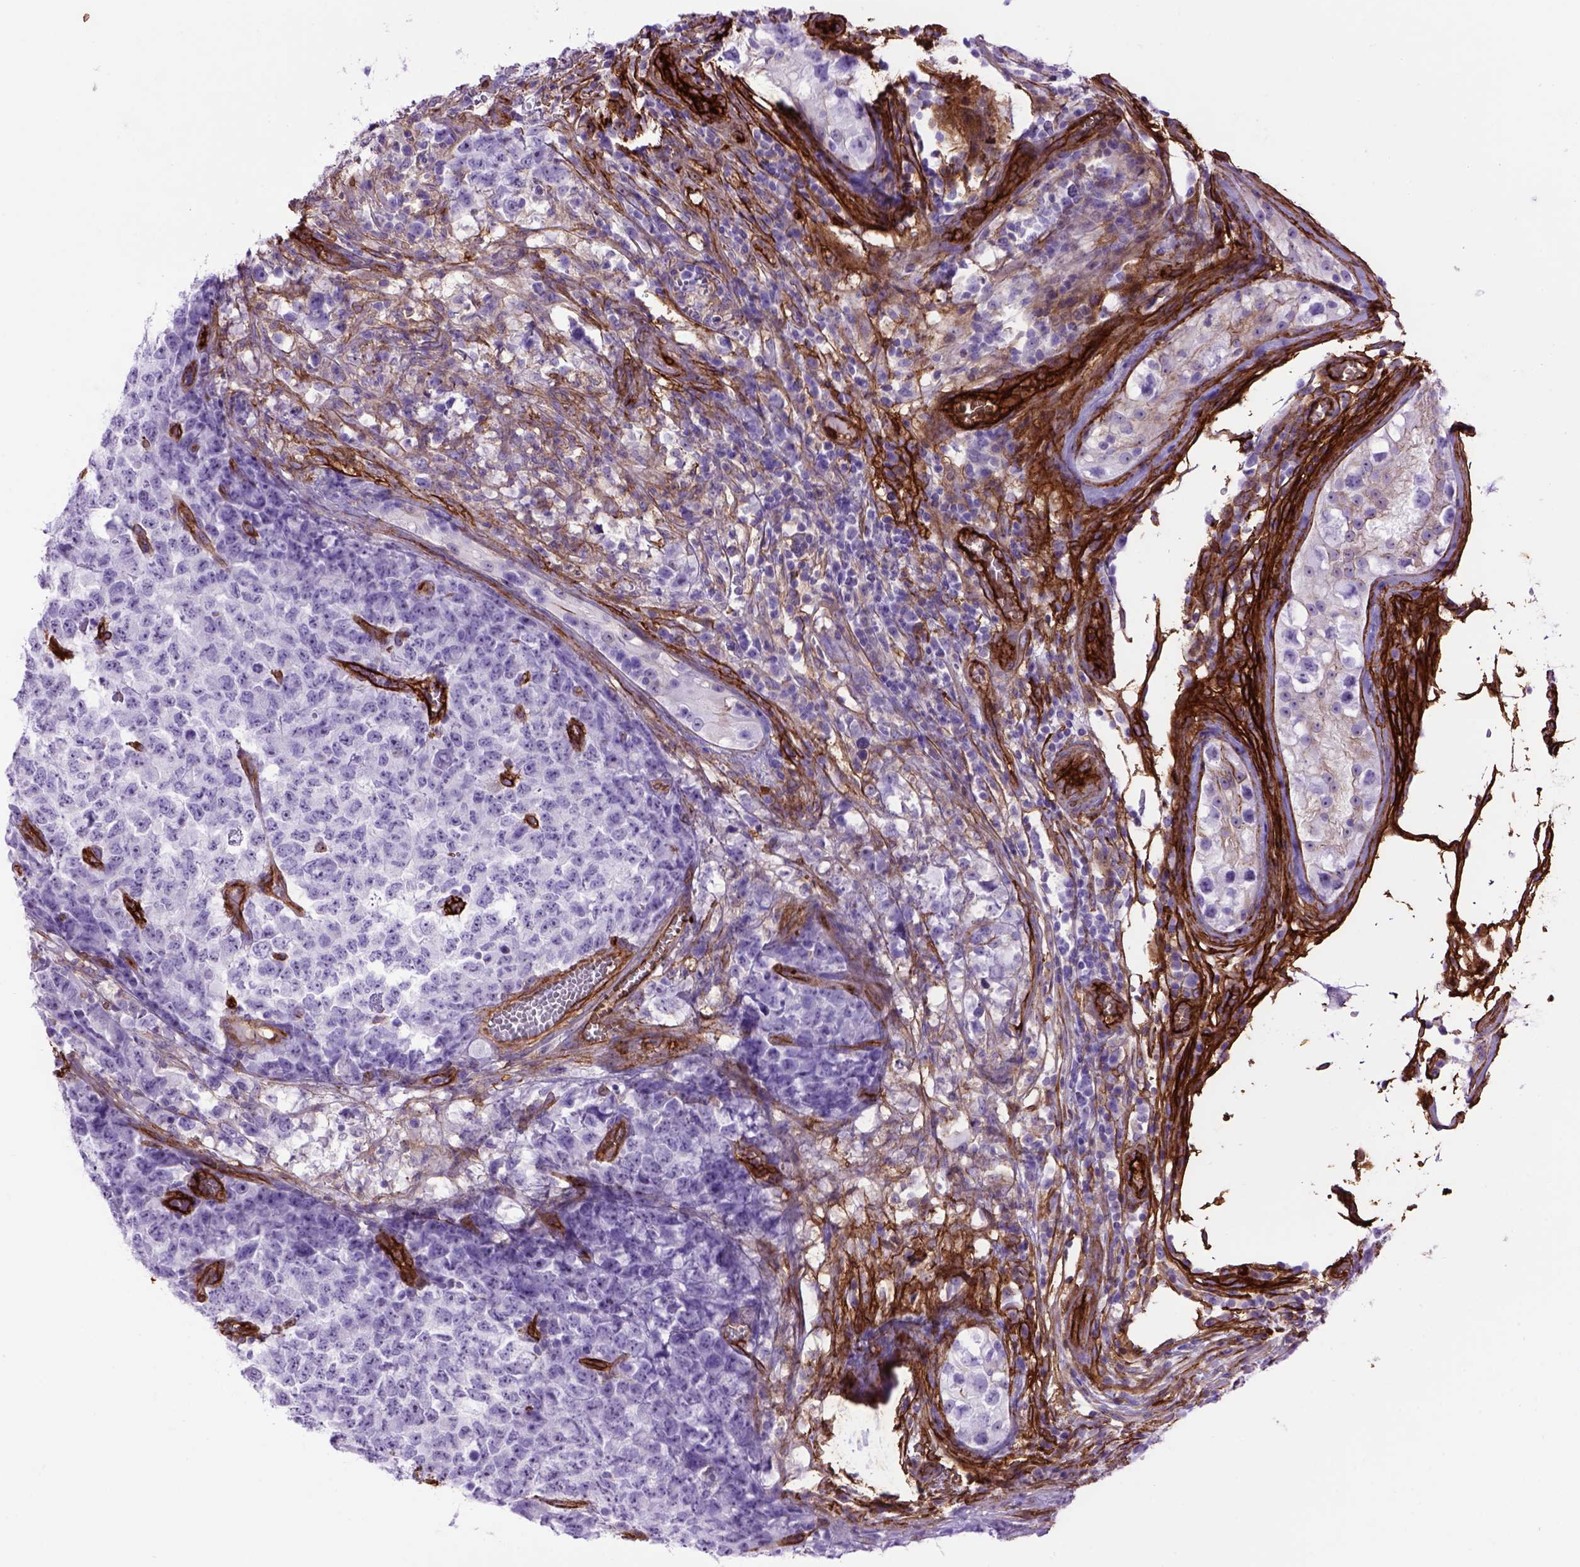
{"staining": {"intensity": "negative", "quantity": "none", "location": "none"}, "tissue": "testis cancer", "cell_type": "Tumor cells", "image_type": "cancer", "snomed": [{"axis": "morphology", "description": "Carcinoma, Embryonal, NOS"}, {"axis": "topography", "description": "Testis"}], "caption": "High power microscopy micrograph of an immunohistochemistry photomicrograph of testis cancer, revealing no significant expression in tumor cells. (IHC, brightfield microscopy, high magnification).", "gene": "ENG", "patient": {"sex": "male", "age": 23}}